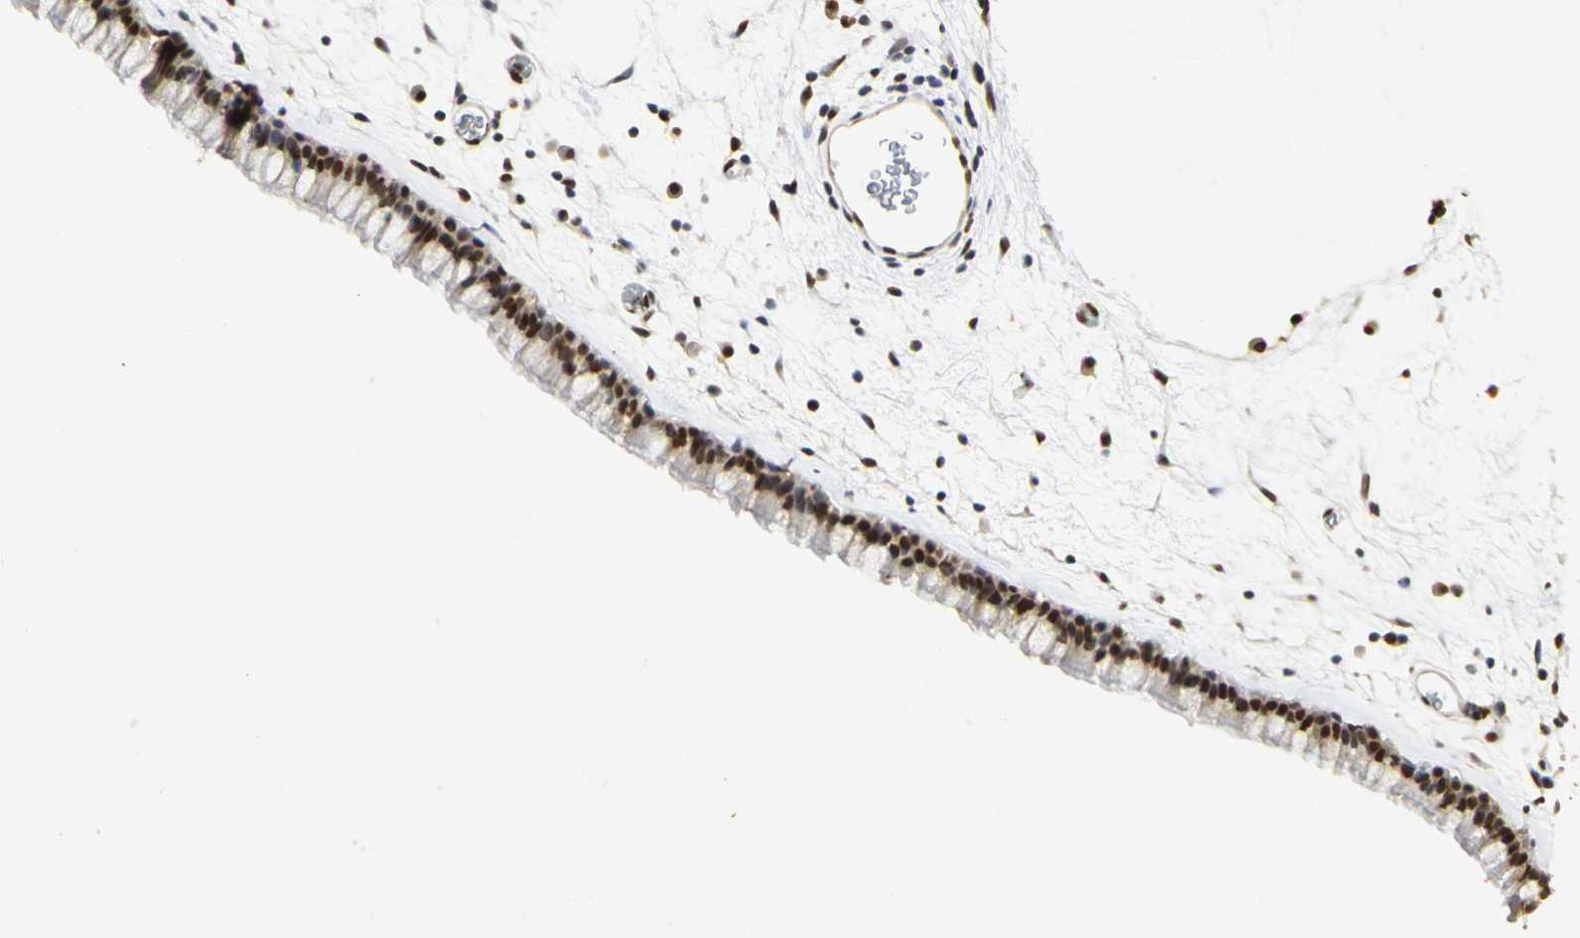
{"staining": {"intensity": "strong", "quantity": ">75%", "location": "nuclear"}, "tissue": "nasopharynx", "cell_type": "Respiratory epithelial cells", "image_type": "normal", "snomed": [{"axis": "morphology", "description": "Normal tissue, NOS"}, {"axis": "morphology", "description": "Inflammation, NOS"}, {"axis": "topography", "description": "Nasopharynx"}], "caption": "This is a photomicrograph of IHC staining of benign nasopharynx, which shows strong expression in the nuclear of respiratory epithelial cells.", "gene": "SET", "patient": {"sex": "male", "age": 48}}